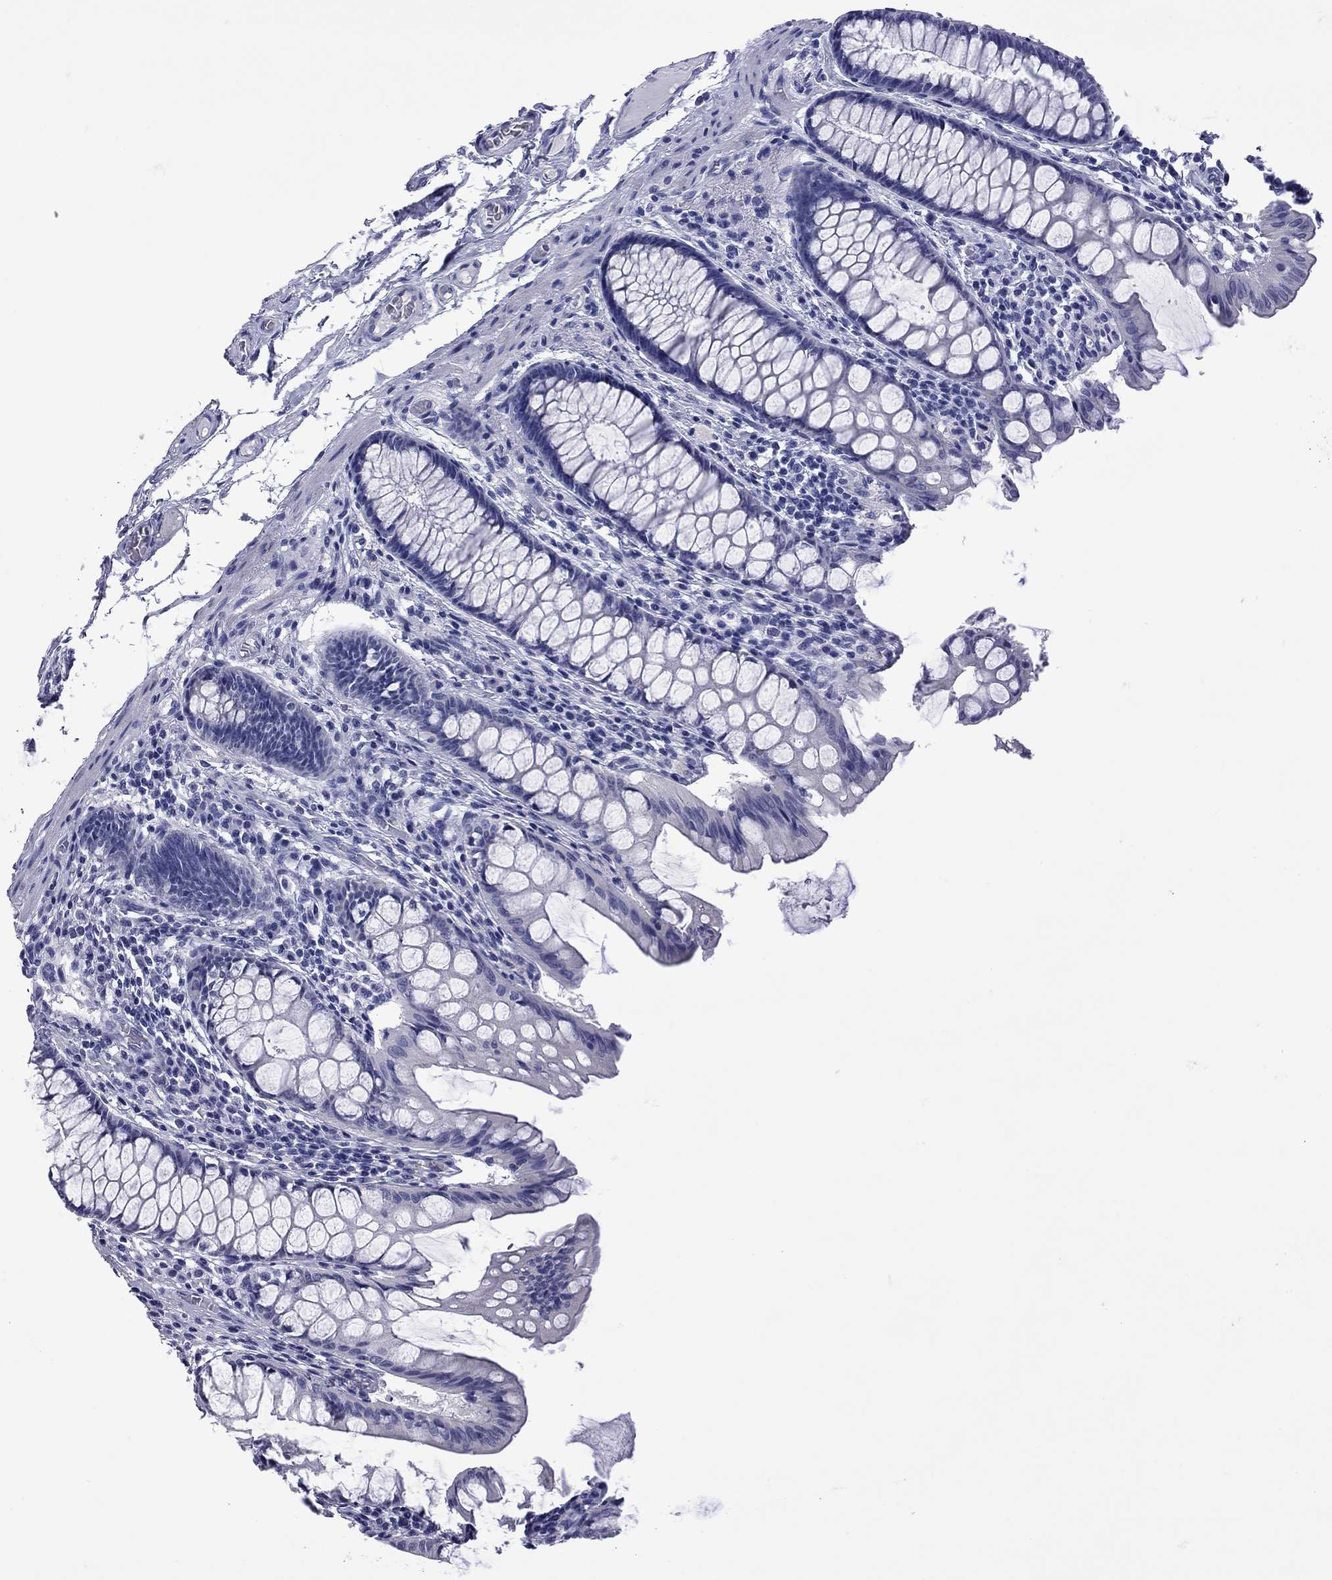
{"staining": {"intensity": "negative", "quantity": "none", "location": "none"}, "tissue": "colon", "cell_type": "Endothelial cells", "image_type": "normal", "snomed": [{"axis": "morphology", "description": "Normal tissue, NOS"}, {"axis": "topography", "description": "Colon"}], "caption": "There is no significant staining in endothelial cells of colon. The staining was performed using DAB to visualize the protein expression in brown, while the nuclei were stained in blue with hematoxylin (Magnification: 20x).", "gene": "EPPIN", "patient": {"sex": "female", "age": 65}}